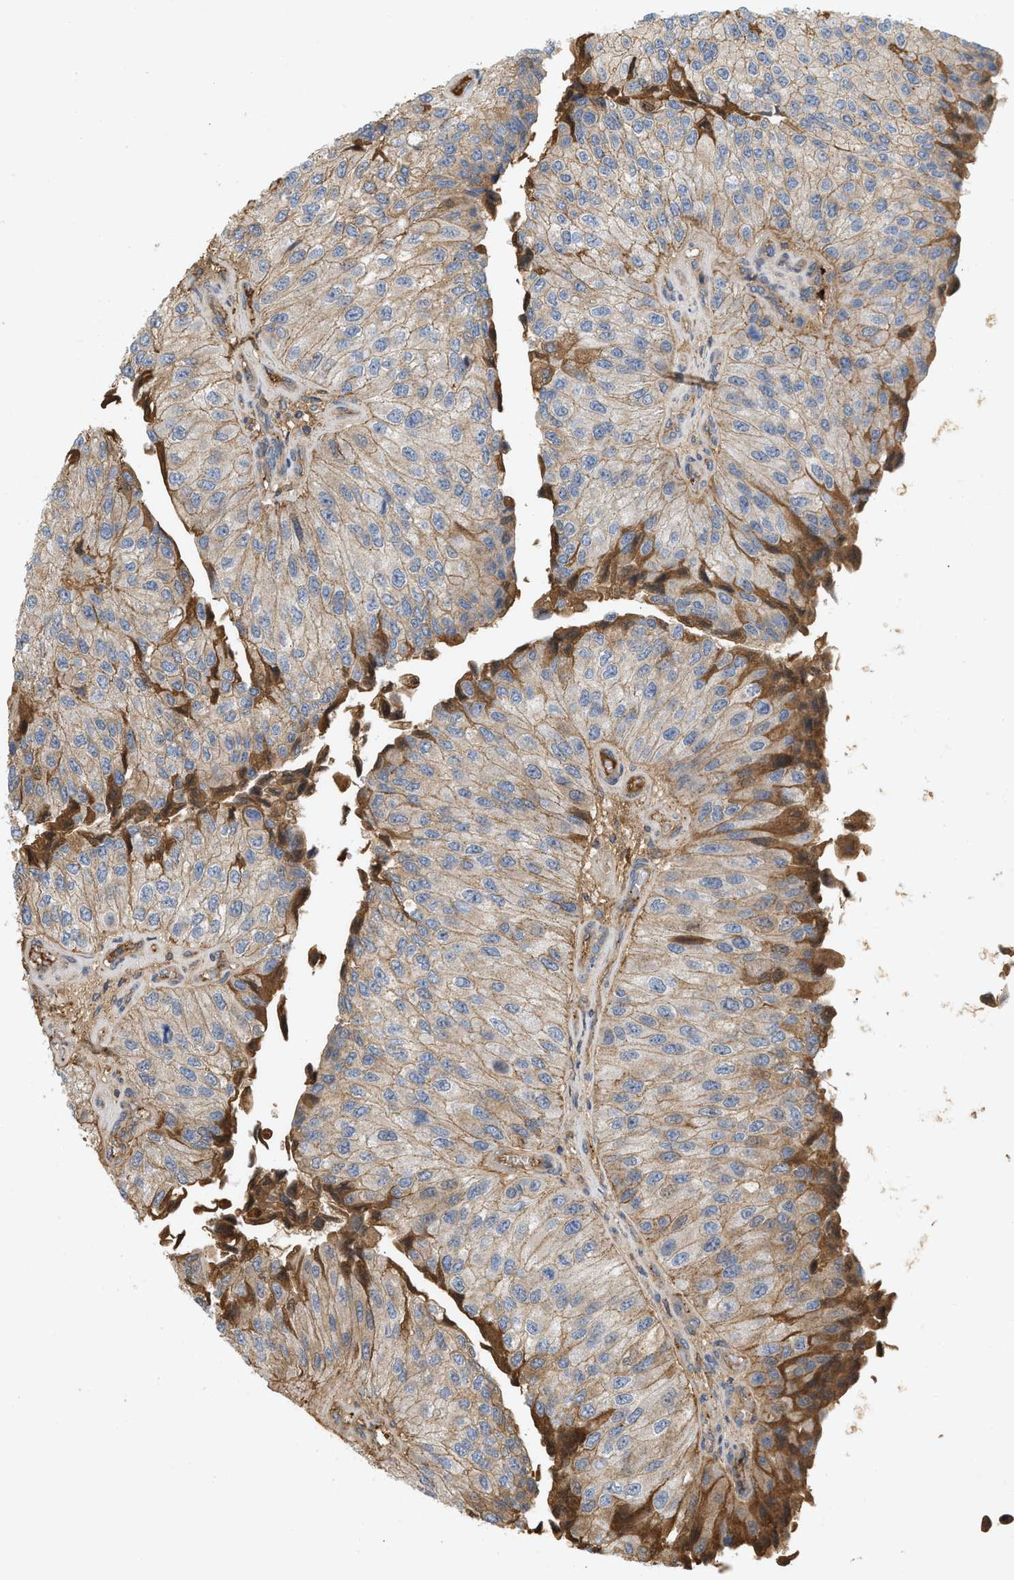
{"staining": {"intensity": "weak", "quantity": "25%-75%", "location": "cytoplasmic/membranous"}, "tissue": "urothelial cancer", "cell_type": "Tumor cells", "image_type": "cancer", "snomed": [{"axis": "morphology", "description": "Urothelial carcinoma, High grade"}, {"axis": "topography", "description": "Kidney"}, {"axis": "topography", "description": "Urinary bladder"}], "caption": "Tumor cells display low levels of weak cytoplasmic/membranous staining in about 25%-75% of cells in human high-grade urothelial carcinoma.", "gene": "F8", "patient": {"sex": "male", "age": 77}}